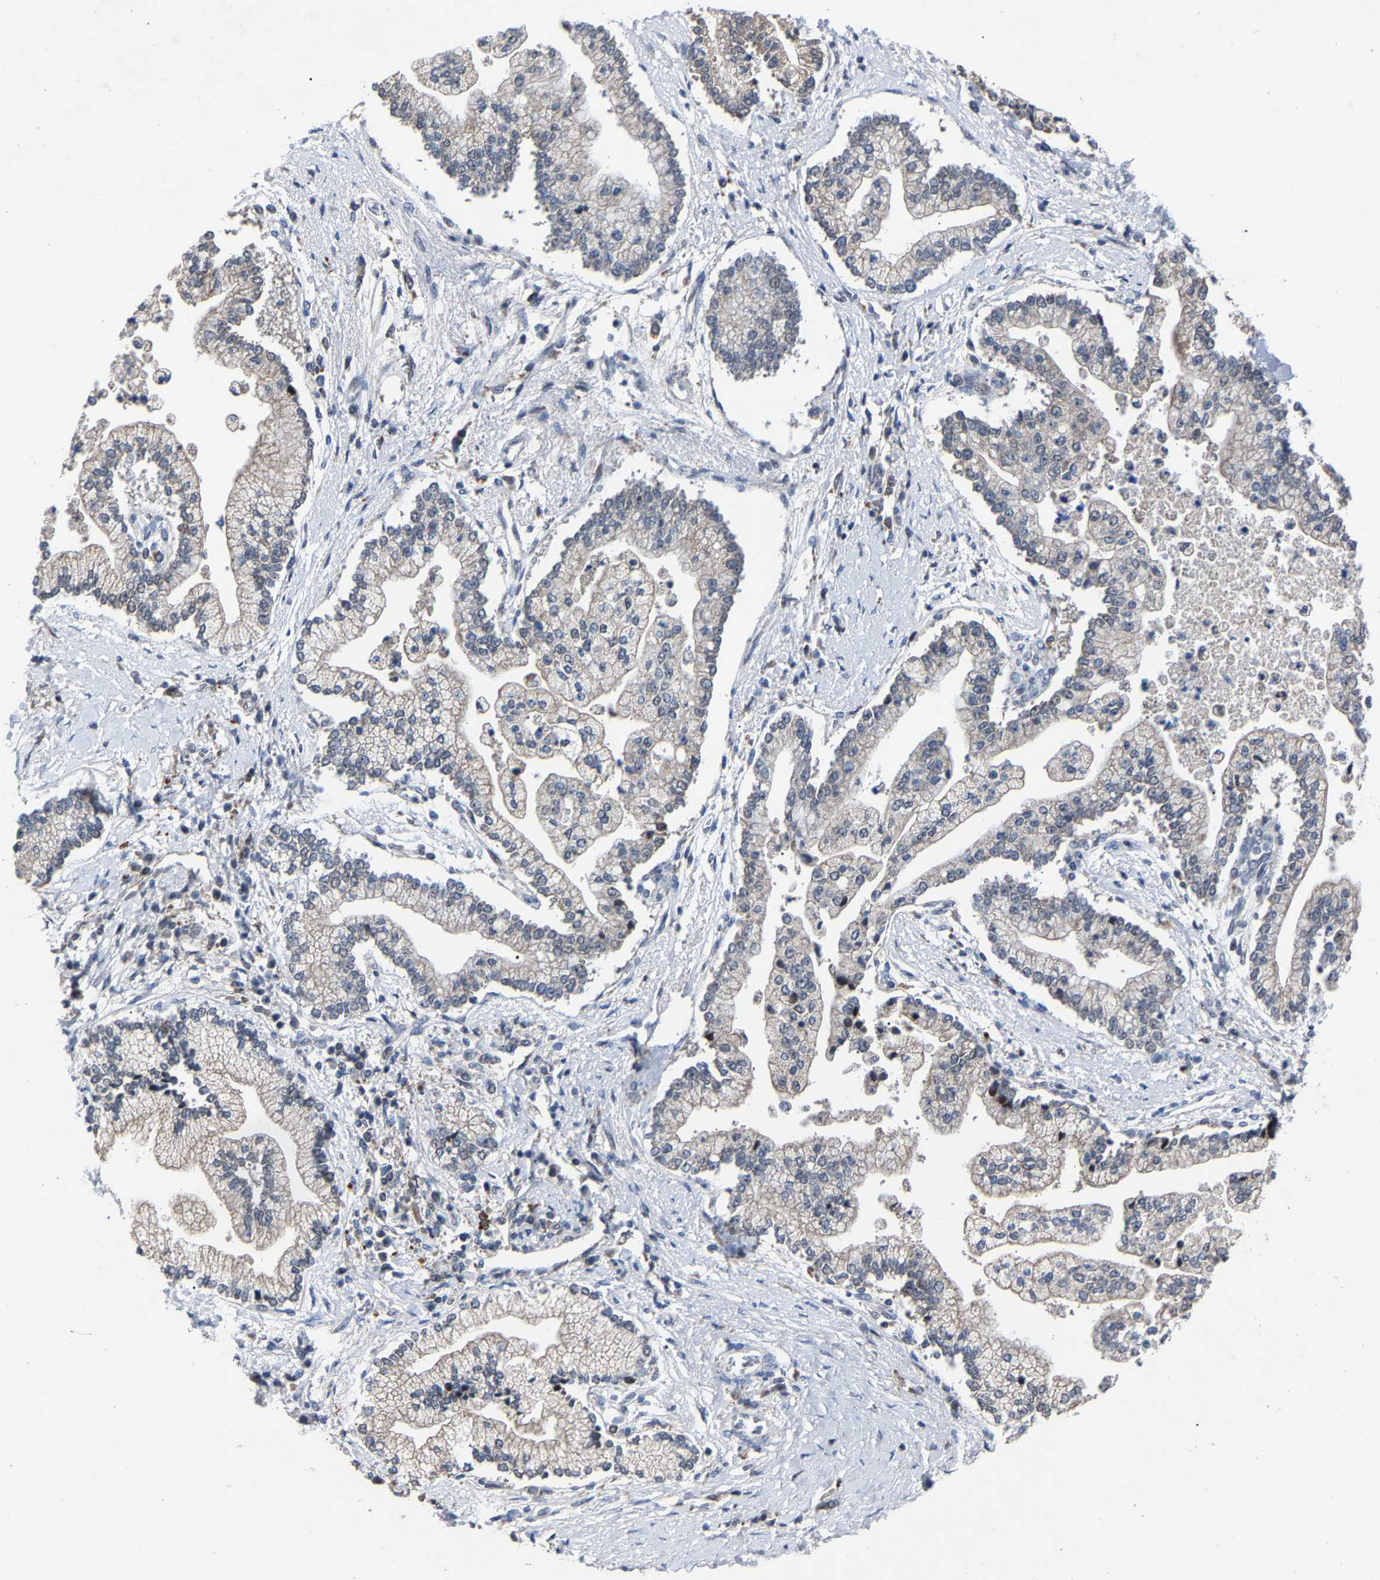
{"staining": {"intensity": "negative", "quantity": "none", "location": "none"}, "tissue": "liver cancer", "cell_type": "Tumor cells", "image_type": "cancer", "snomed": [{"axis": "morphology", "description": "Cholangiocarcinoma"}, {"axis": "topography", "description": "Liver"}], "caption": "A micrograph of cholangiocarcinoma (liver) stained for a protein displays no brown staining in tumor cells.", "gene": "LSM8", "patient": {"sex": "male", "age": 50}}